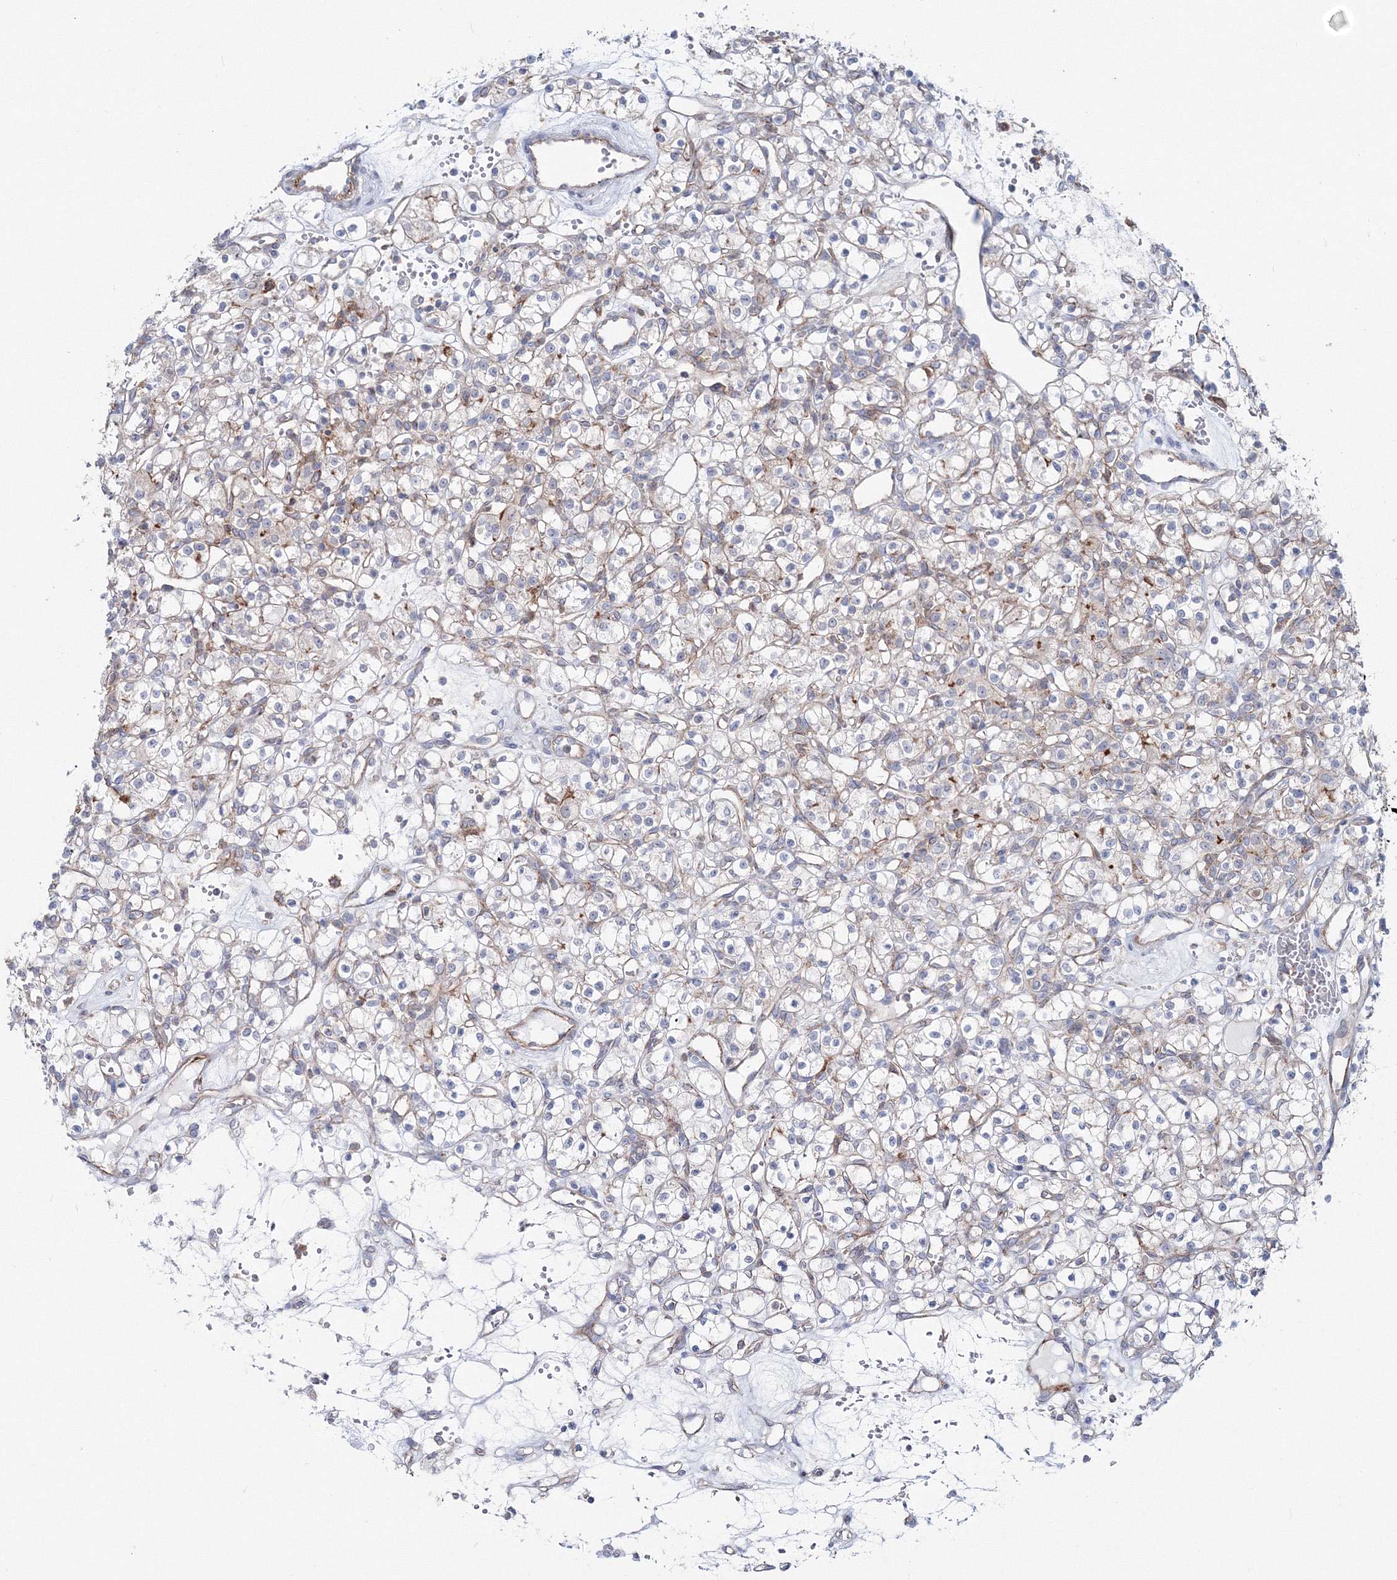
{"staining": {"intensity": "negative", "quantity": "none", "location": "none"}, "tissue": "renal cancer", "cell_type": "Tumor cells", "image_type": "cancer", "snomed": [{"axis": "morphology", "description": "Adenocarcinoma, NOS"}, {"axis": "topography", "description": "Kidney"}], "caption": "IHC photomicrograph of neoplastic tissue: adenocarcinoma (renal) stained with DAB displays no significant protein expression in tumor cells.", "gene": "GGA2", "patient": {"sex": "female", "age": 59}}